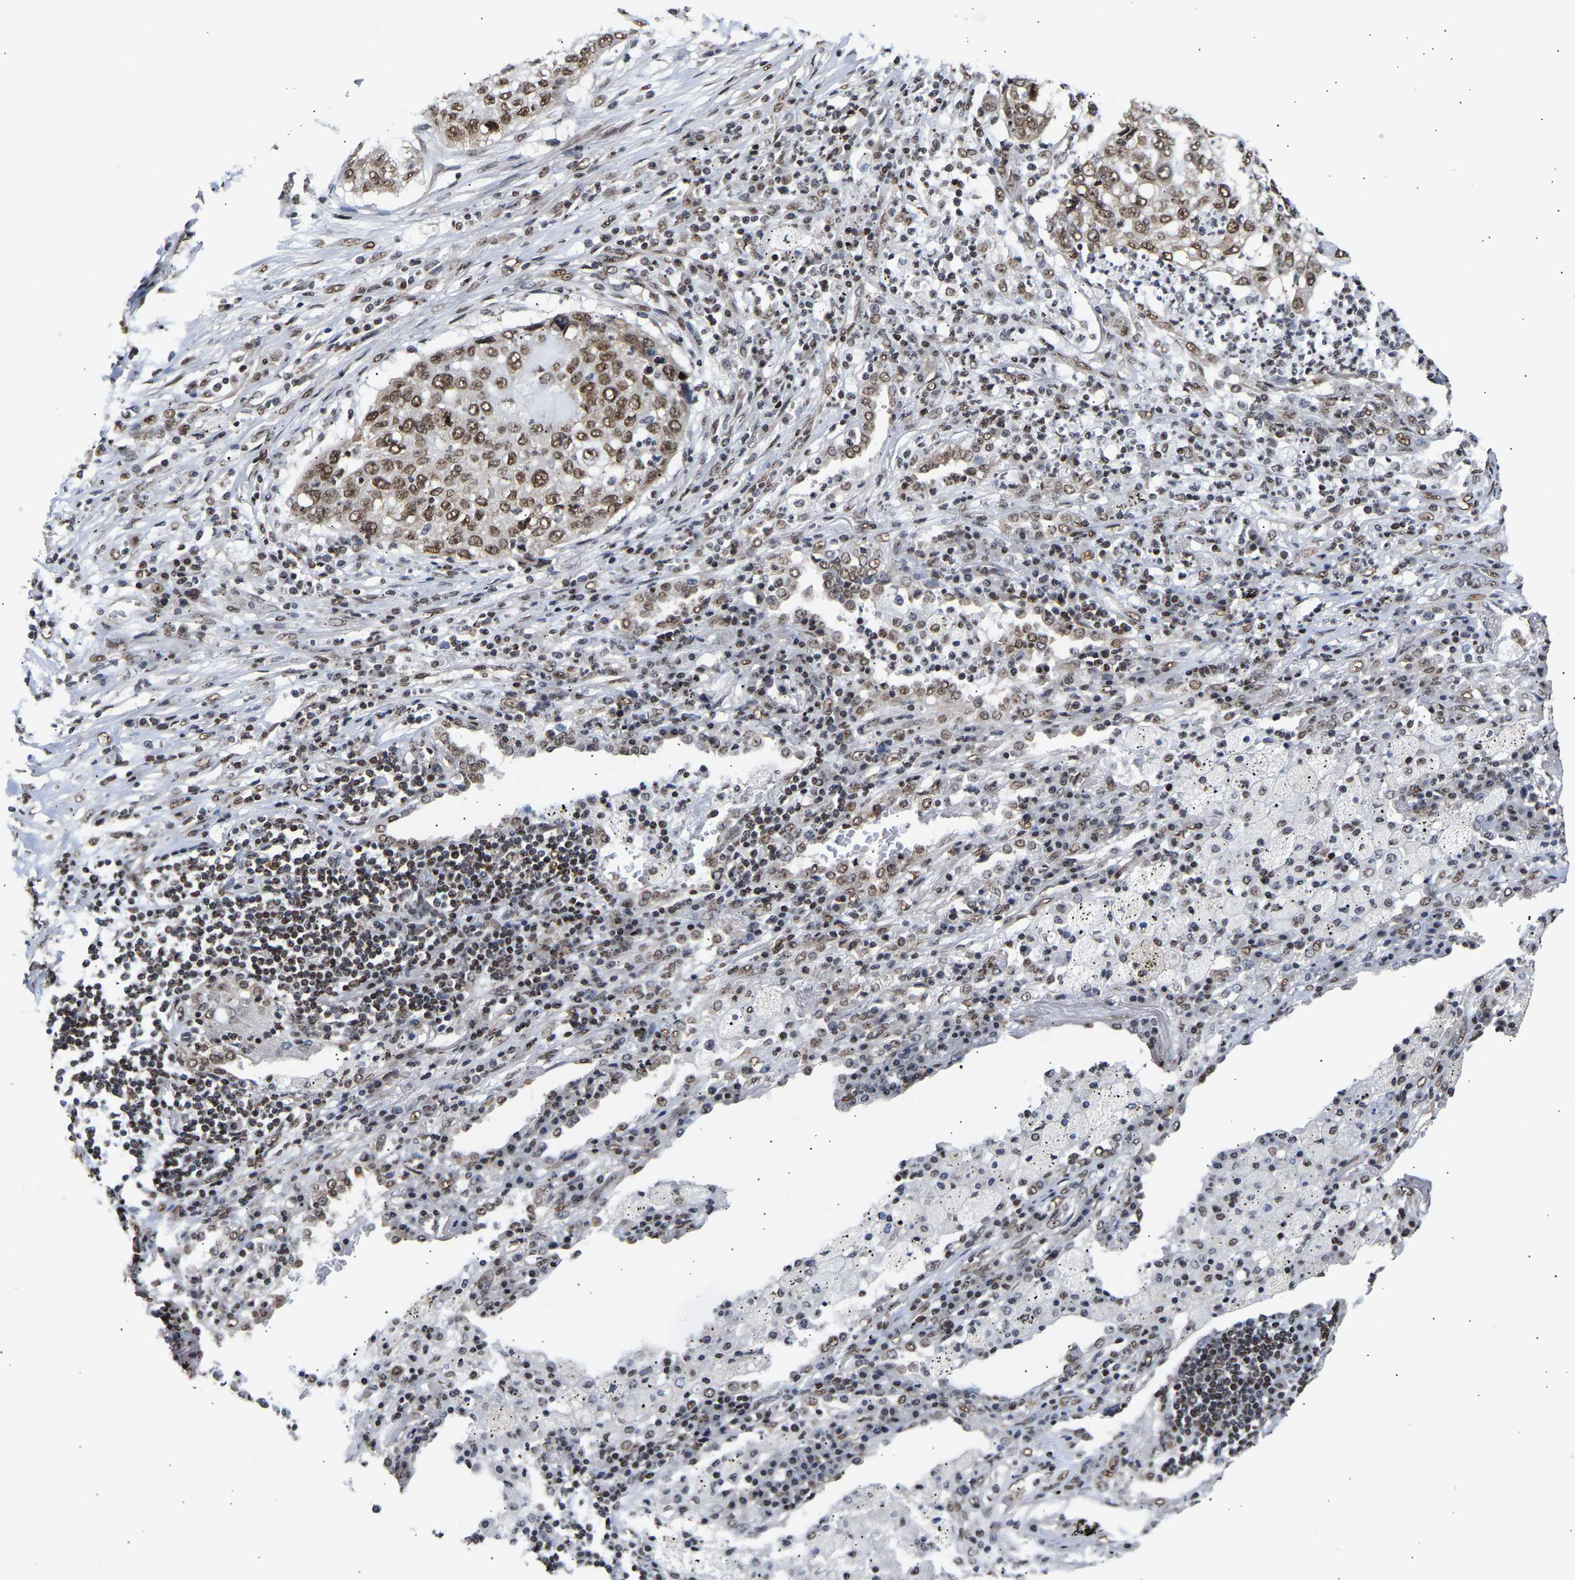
{"staining": {"intensity": "strong", "quantity": ">75%", "location": "nuclear"}, "tissue": "lung cancer", "cell_type": "Tumor cells", "image_type": "cancer", "snomed": [{"axis": "morphology", "description": "Squamous cell carcinoma, NOS"}, {"axis": "topography", "description": "Lung"}], "caption": "A photomicrograph of human lung cancer stained for a protein displays strong nuclear brown staining in tumor cells.", "gene": "PSIP1", "patient": {"sex": "female", "age": 63}}